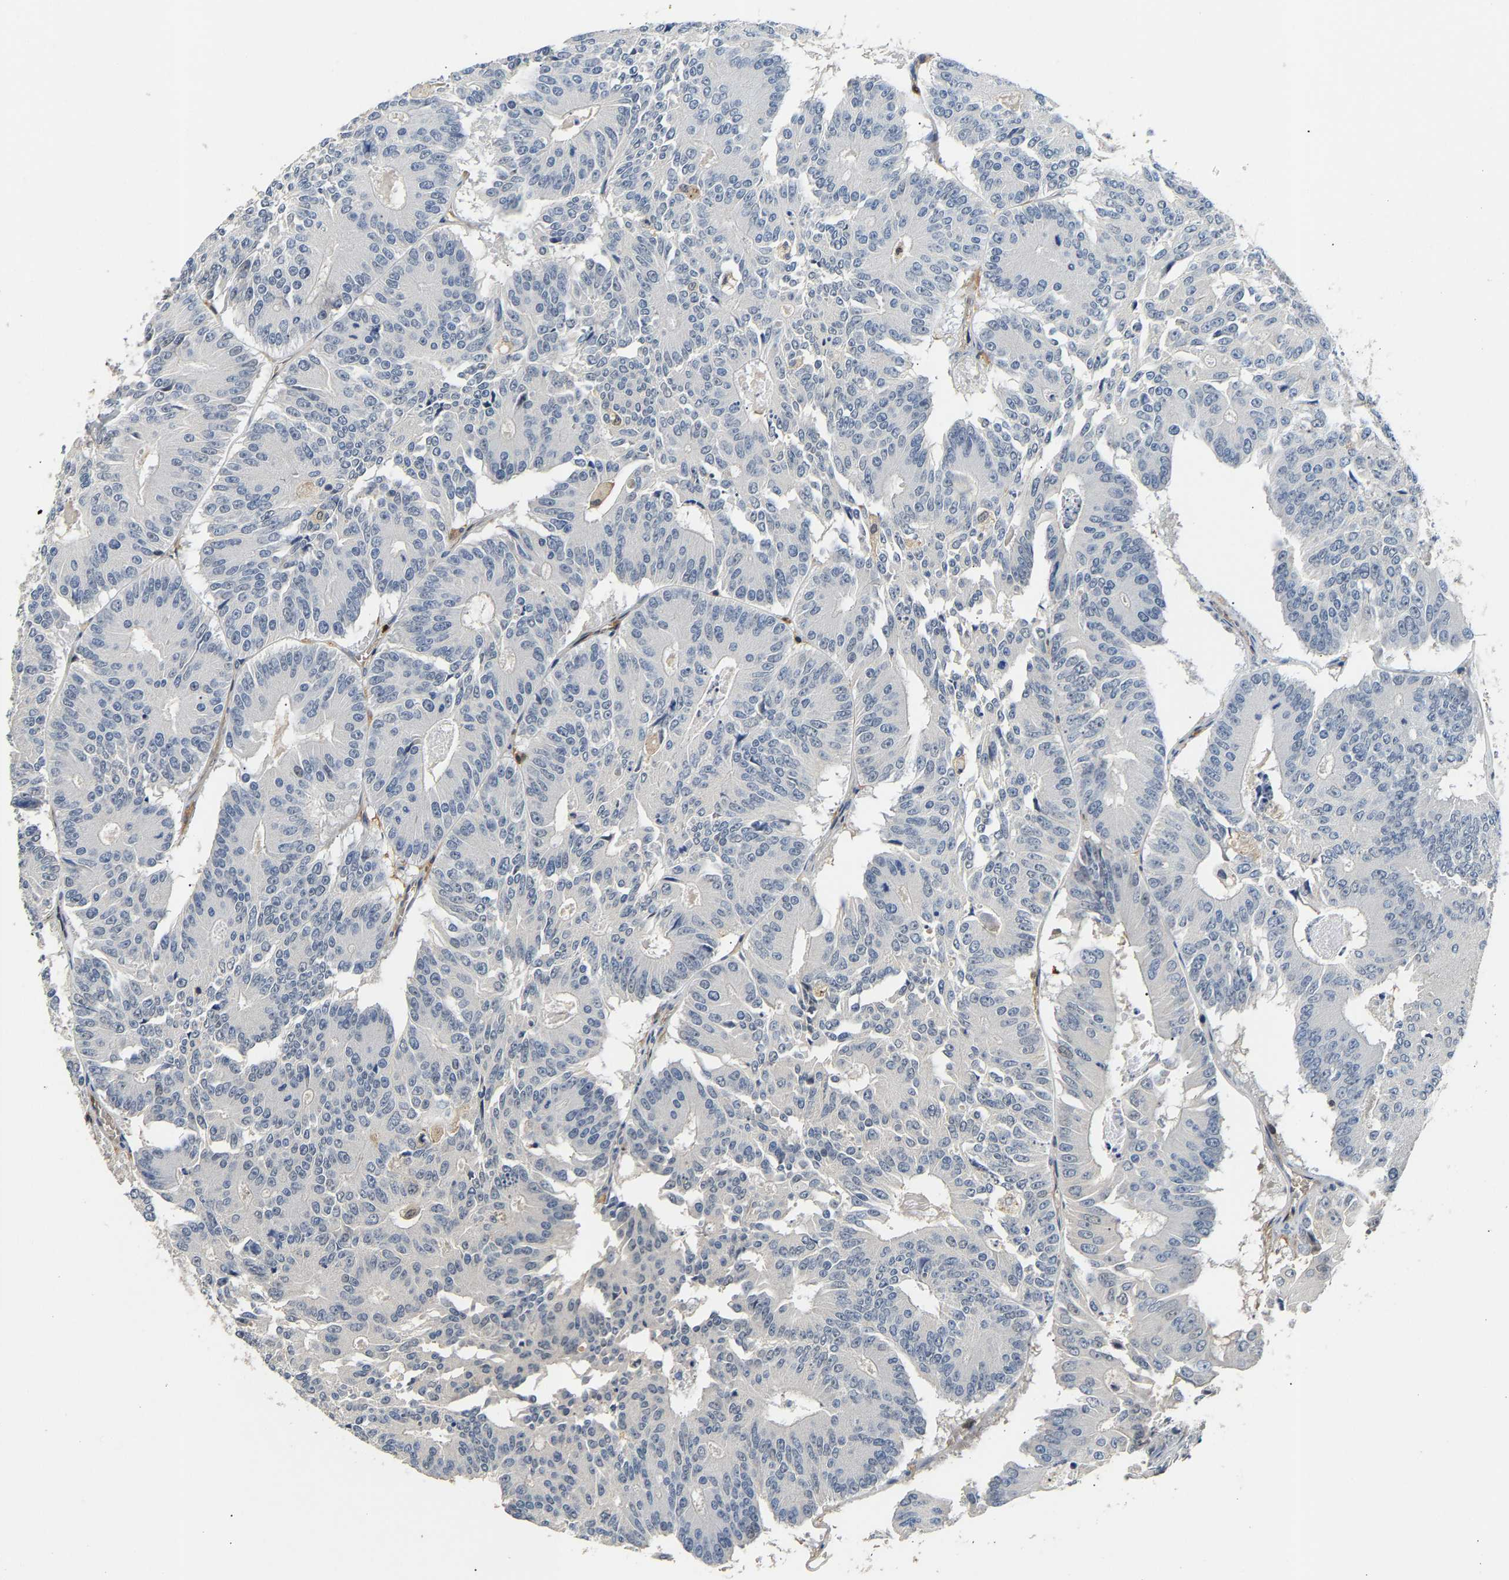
{"staining": {"intensity": "negative", "quantity": "none", "location": "none"}, "tissue": "colorectal cancer", "cell_type": "Tumor cells", "image_type": "cancer", "snomed": [{"axis": "morphology", "description": "Adenocarcinoma, NOS"}, {"axis": "topography", "description": "Colon"}], "caption": "This is an IHC photomicrograph of colorectal cancer (adenocarcinoma). There is no staining in tumor cells.", "gene": "GIMAP7", "patient": {"sex": "male", "age": 87}}